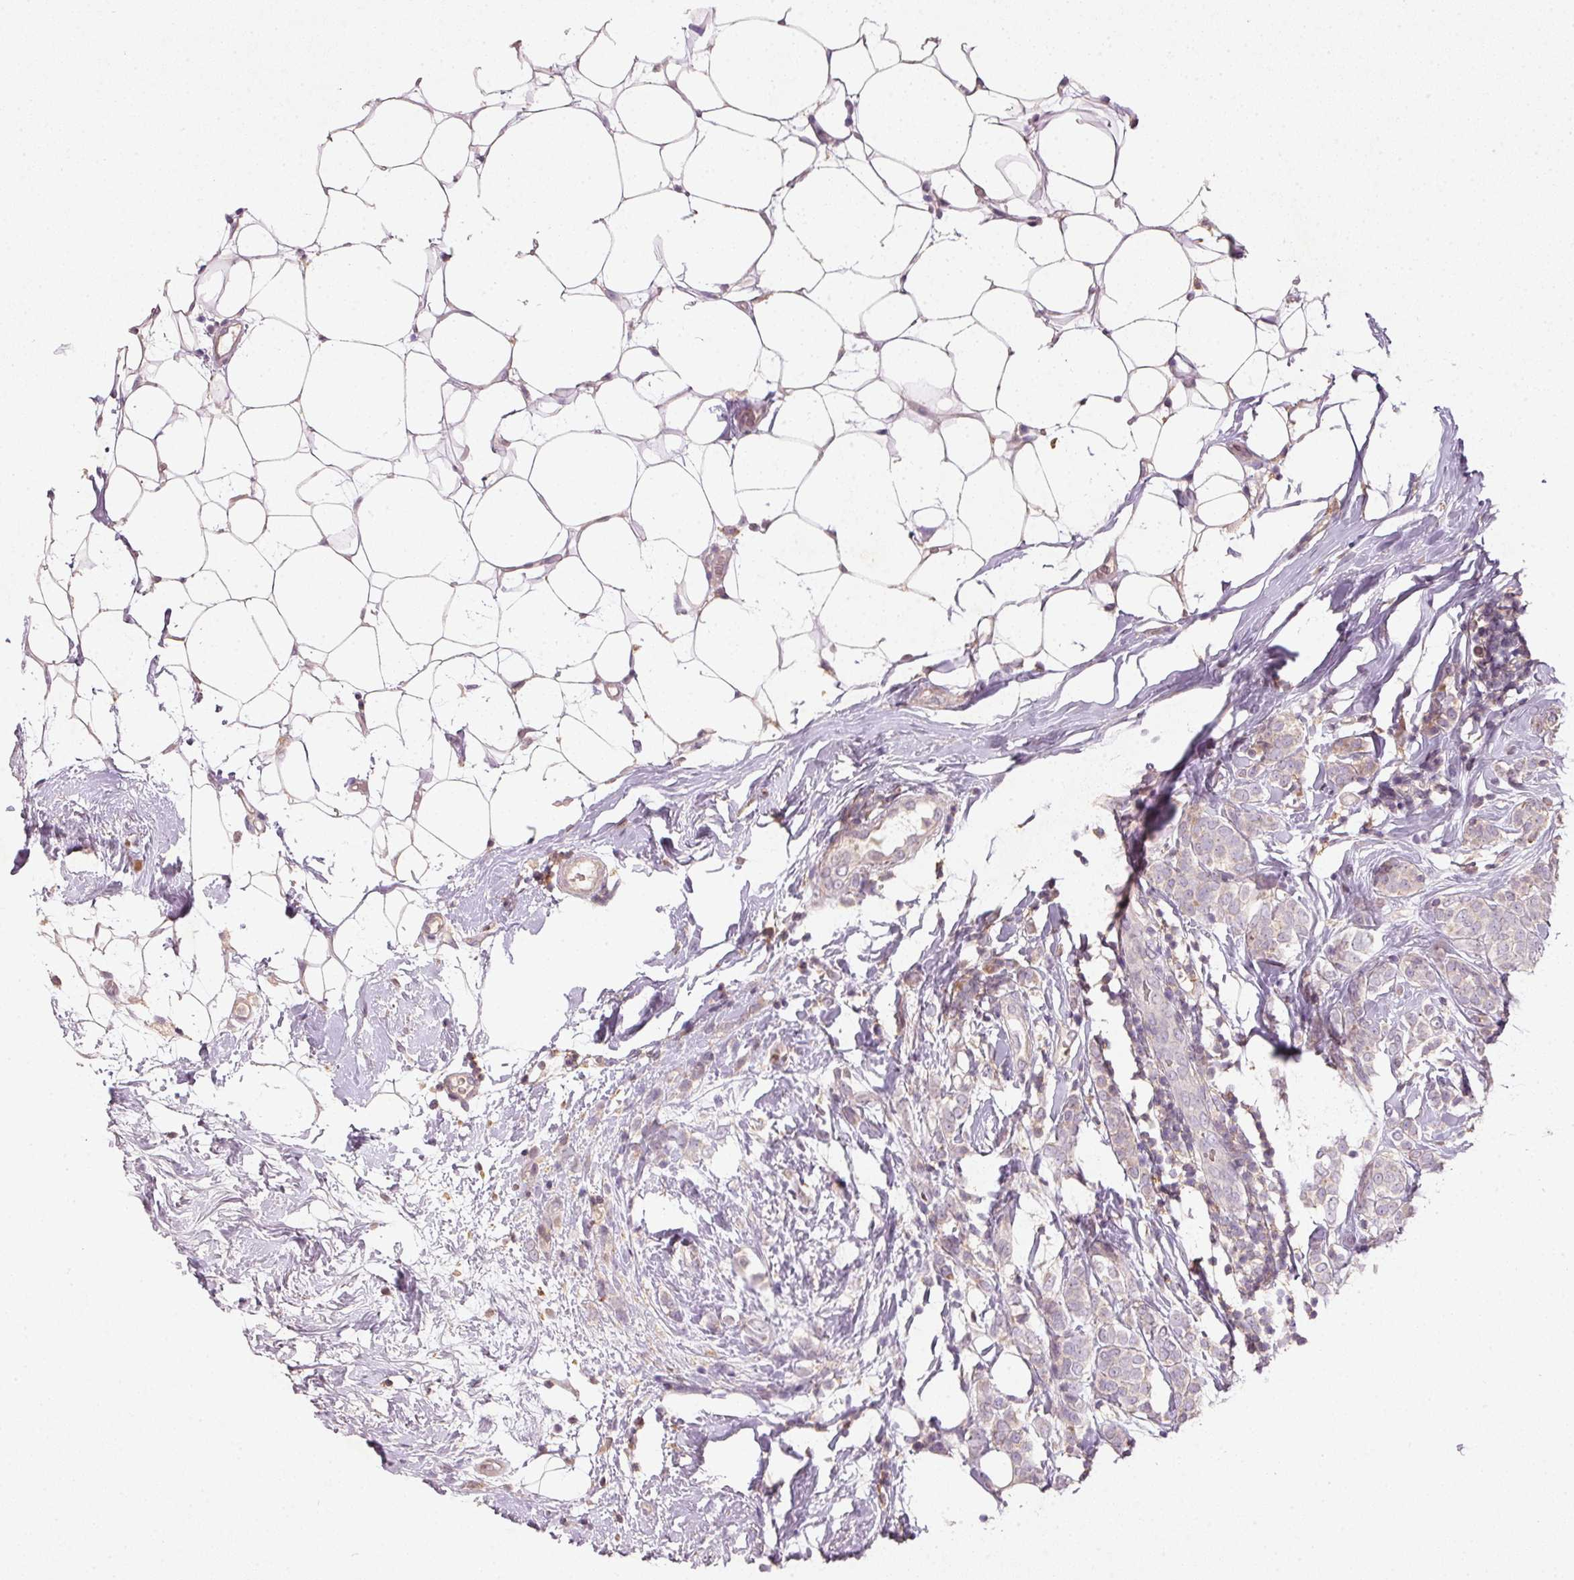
{"staining": {"intensity": "negative", "quantity": "none", "location": "none"}, "tissue": "breast cancer", "cell_type": "Tumor cells", "image_type": "cancer", "snomed": [{"axis": "morphology", "description": "Lobular carcinoma"}, {"axis": "topography", "description": "Breast"}], "caption": "This photomicrograph is of breast lobular carcinoma stained with immunohistochemistry to label a protein in brown with the nuclei are counter-stained blue. There is no expression in tumor cells.", "gene": "KCNK15", "patient": {"sex": "female", "age": 49}}